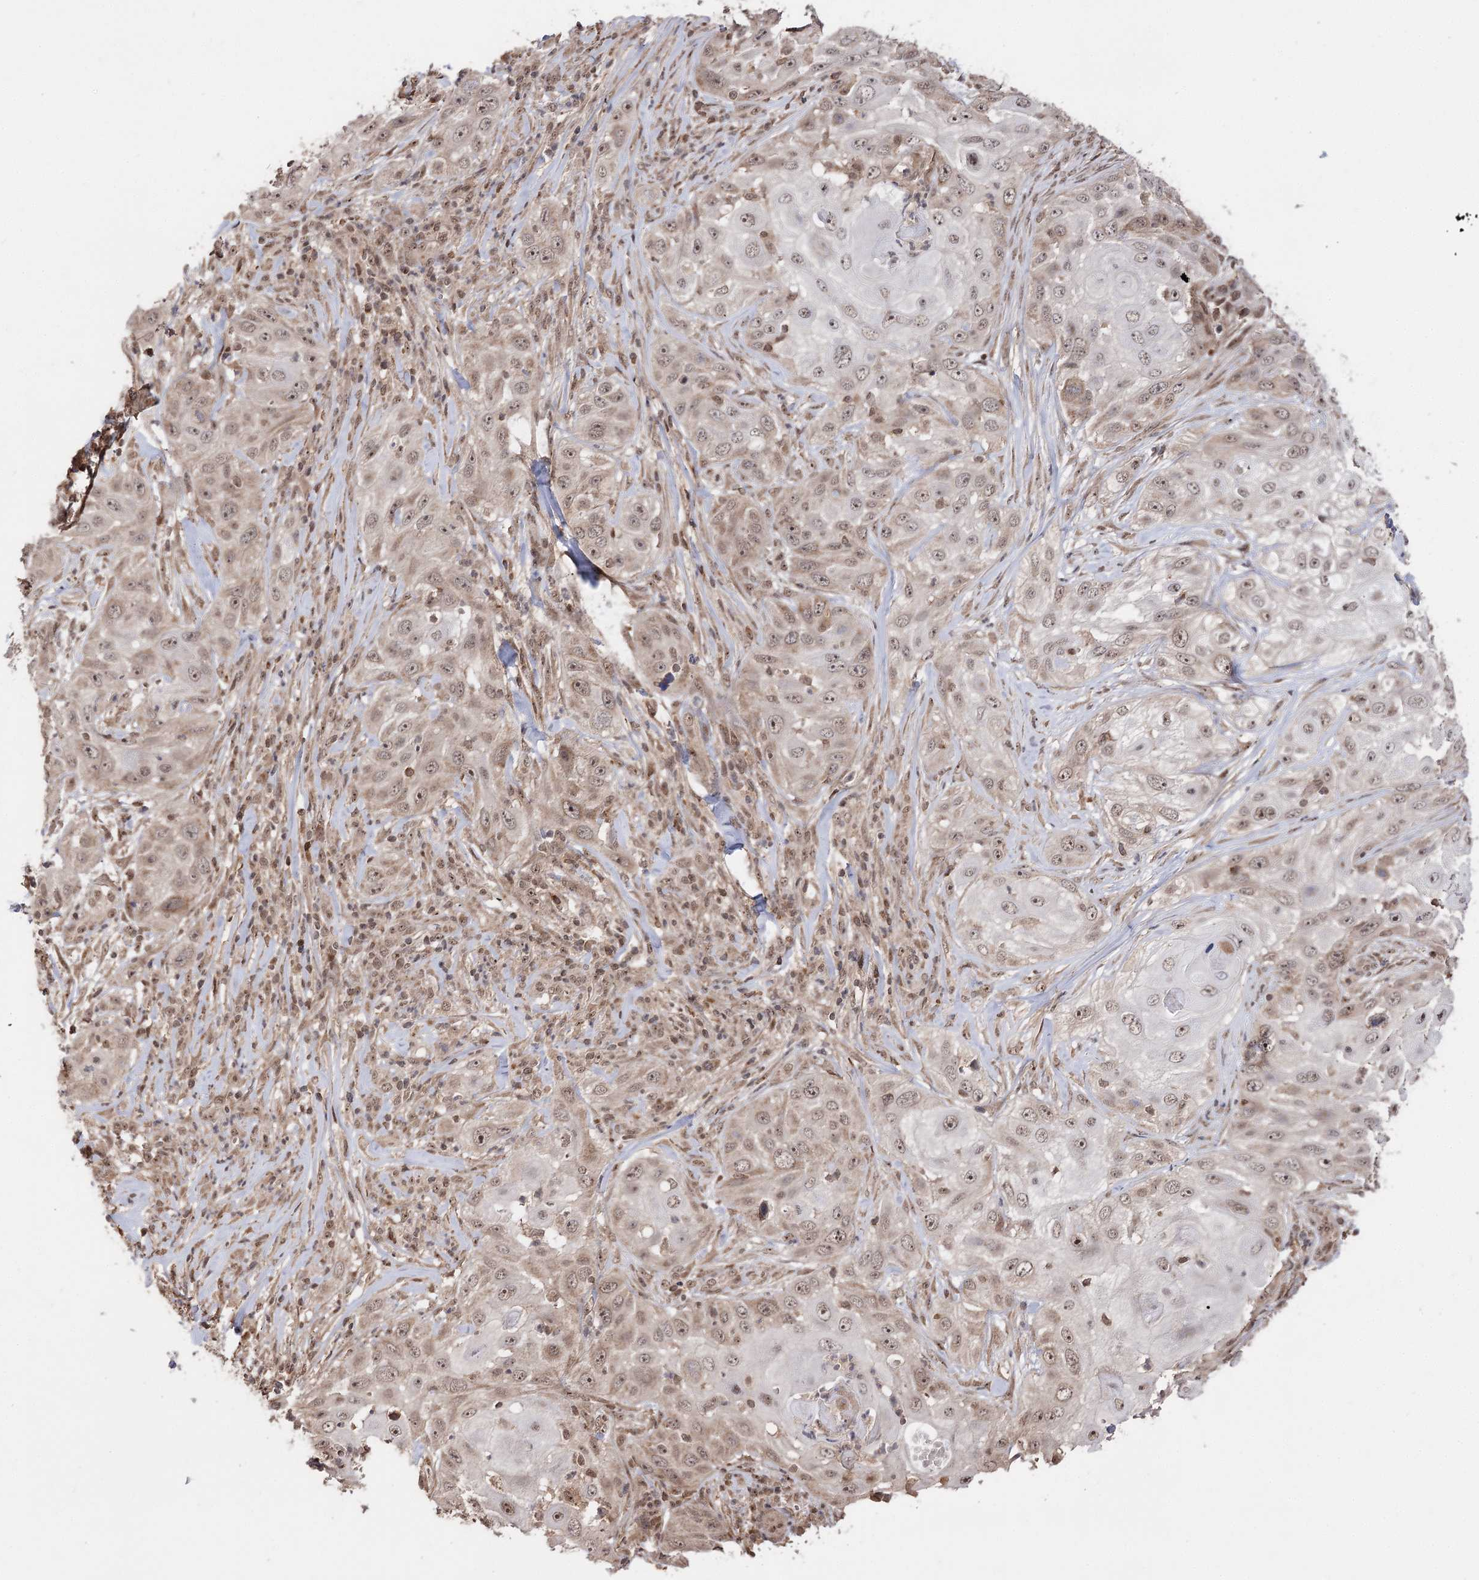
{"staining": {"intensity": "moderate", "quantity": ">75%", "location": "cytoplasmic/membranous,nuclear"}, "tissue": "skin cancer", "cell_type": "Tumor cells", "image_type": "cancer", "snomed": [{"axis": "morphology", "description": "Squamous cell carcinoma, NOS"}, {"axis": "topography", "description": "Skin"}], "caption": "Immunohistochemistry image of skin cancer stained for a protein (brown), which demonstrates medium levels of moderate cytoplasmic/membranous and nuclear expression in about >75% of tumor cells.", "gene": "FAM53B", "patient": {"sex": "female", "age": 44}}